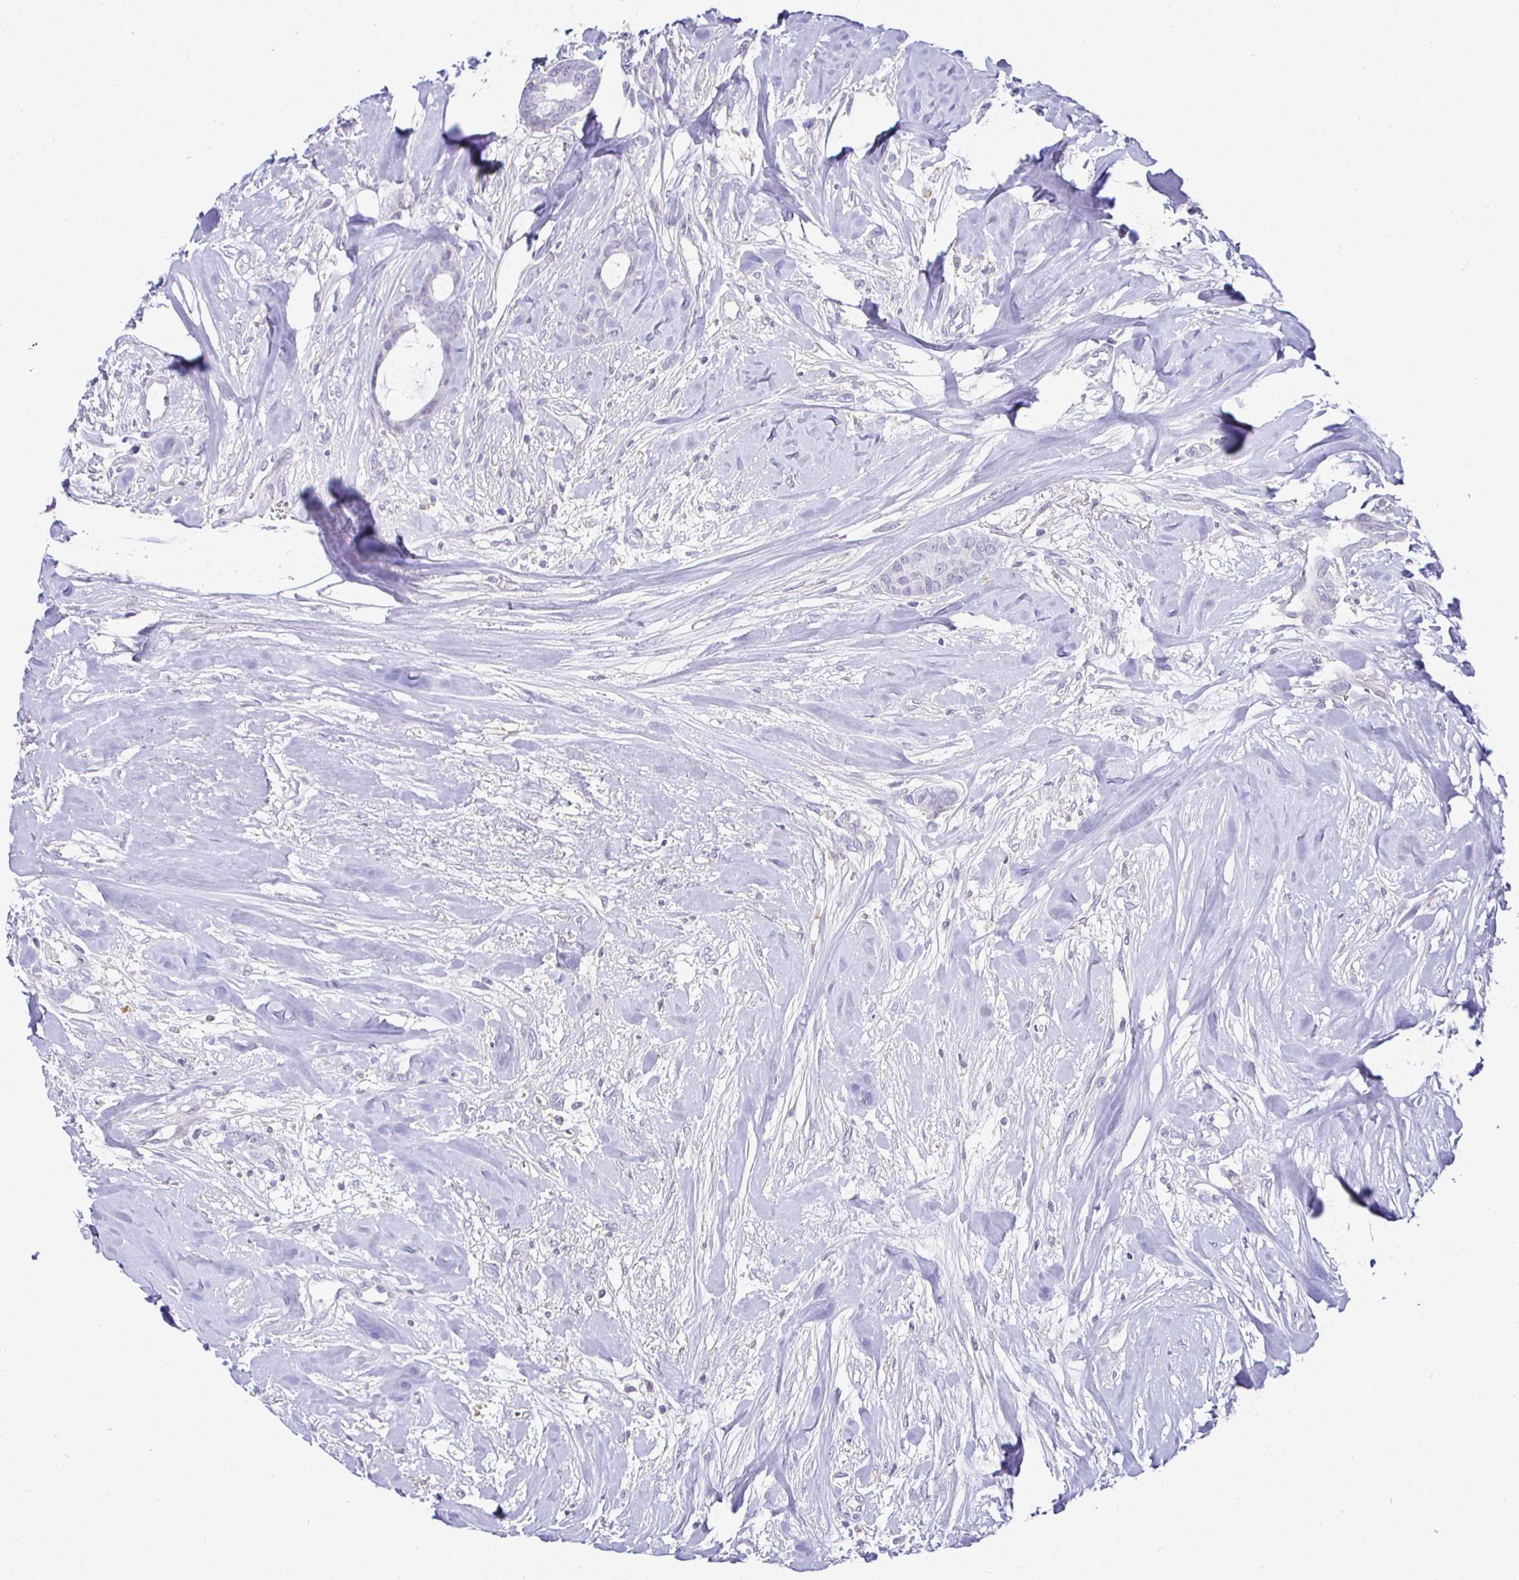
{"staining": {"intensity": "negative", "quantity": "none", "location": "none"}, "tissue": "breast cancer", "cell_type": "Tumor cells", "image_type": "cancer", "snomed": [{"axis": "morphology", "description": "Duct carcinoma"}, {"axis": "topography", "description": "Breast"}], "caption": "Tumor cells are negative for protein expression in human breast infiltrating ductal carcinoma.", "gene": "SIRPA", "patient": {"sex": "female", "age": 84}}